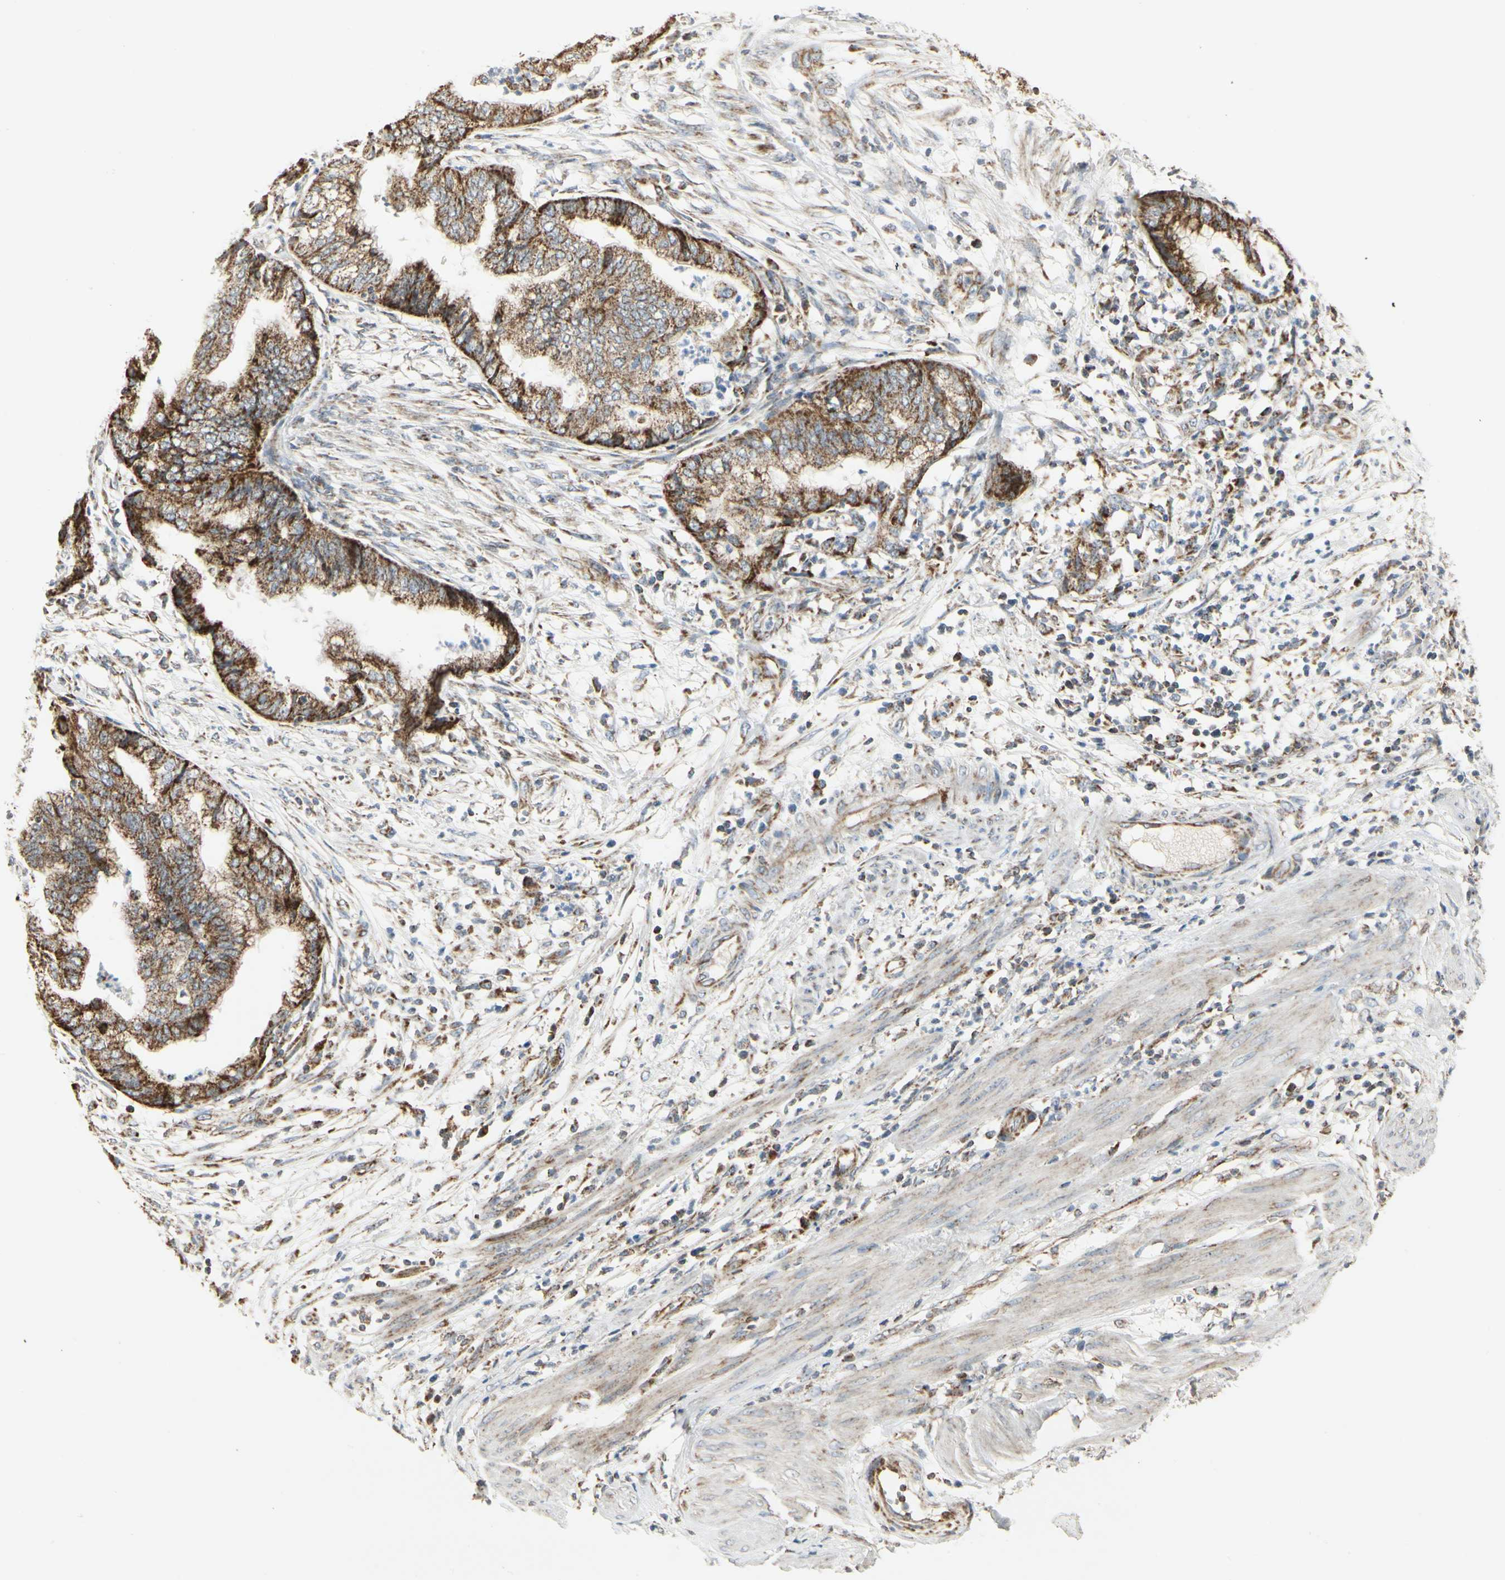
{"staining": {"intensity": "strong", "quantity": ">75%", "location": "cytoplasmic/membranous"}, "tissue": "endometrial cancer", "cell_type": "Tumor cells", "image_type": "cancer", "snomed": [{"axis": "morphology", "description": "Necrosis, NOS"}, {"axis": "morphology", "description": "Adenocarcinoma, NOS"}, {"axis": "topography", "description": "Endometrium"}], "caption": "IHC photomicrograph of human endometrial cancer stained for a protein (brown), which displays high levels of strong cytoplasmic/membranous expression in about >75% of tumor cells.", "gene": "ANKS6", "patient": {"sex": "female", "age": 79}}